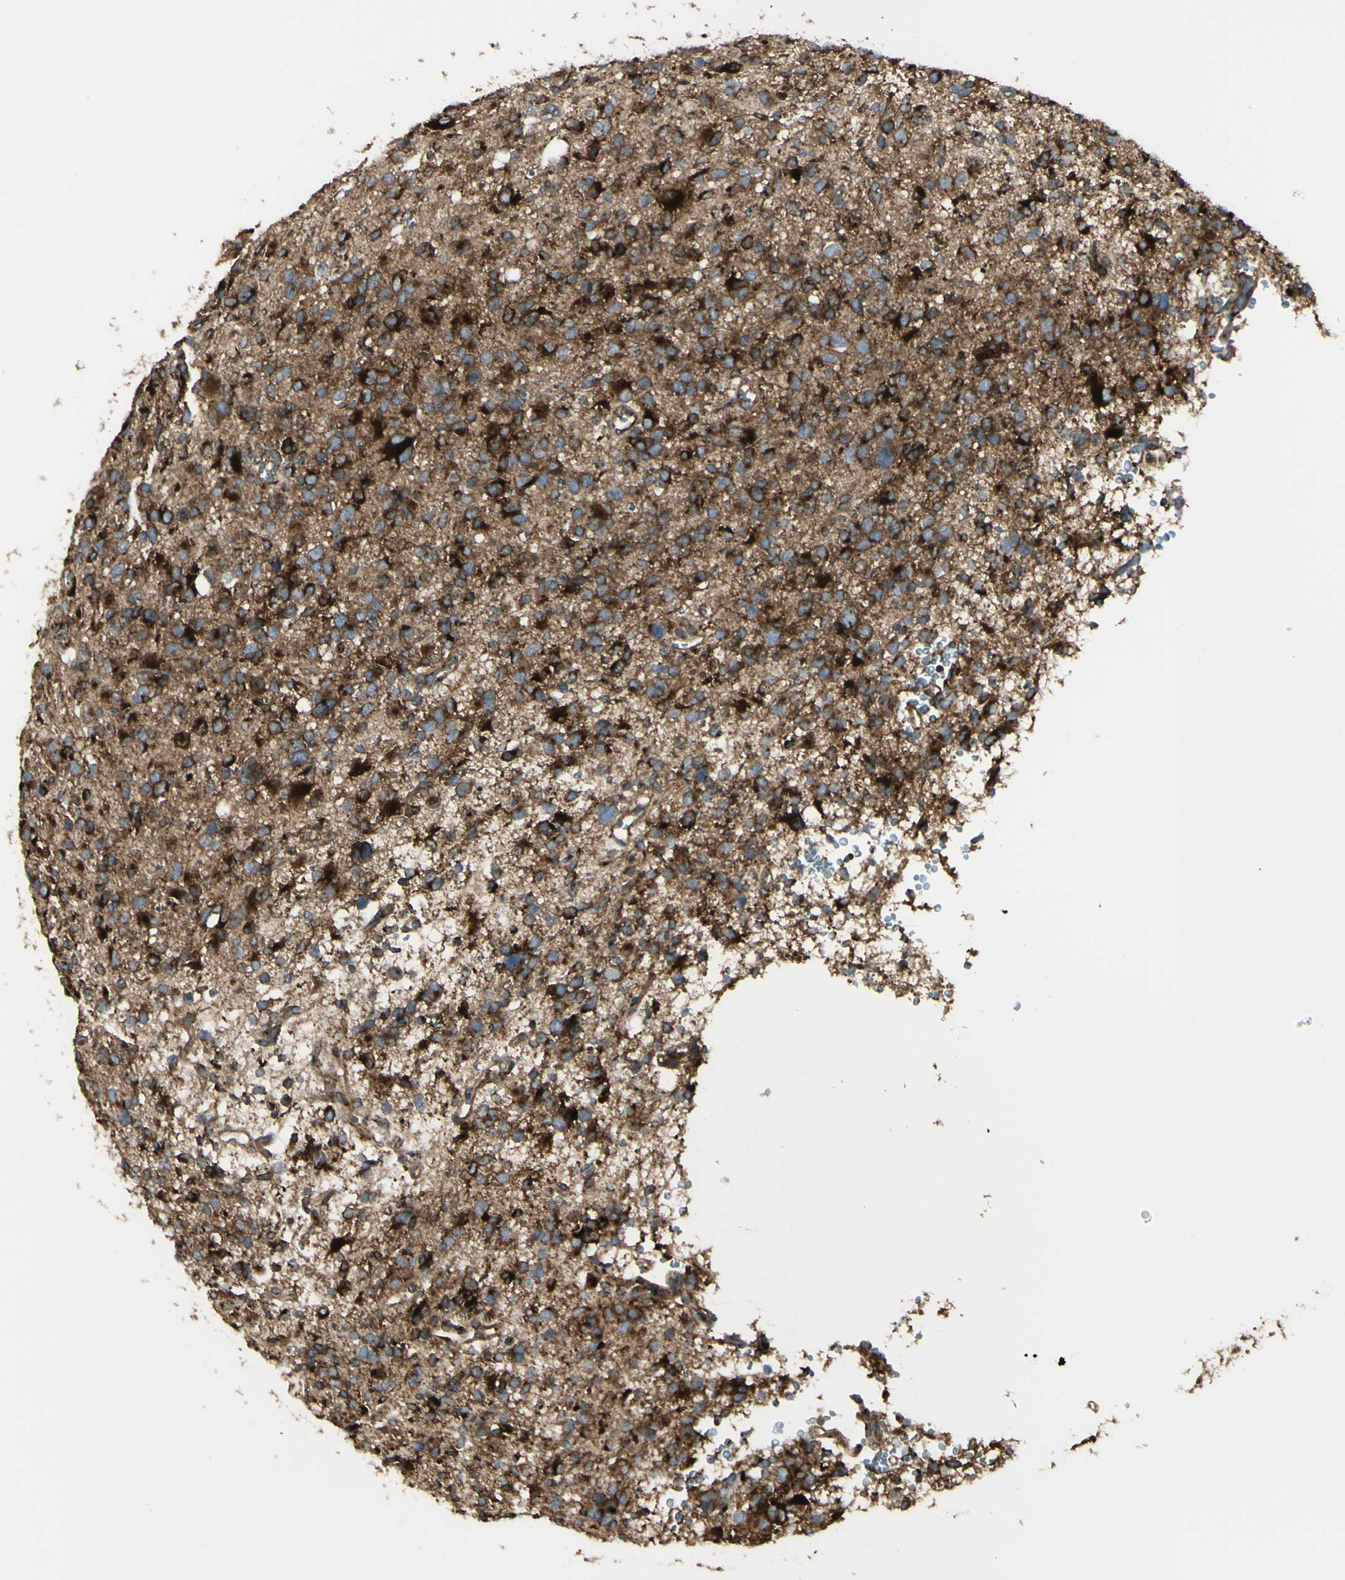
{"staining": {"intensity": "strong", "quantity": ">75%", "location": "cytoplasmic/membranous"}, "tissue": "glioma", "cell_type": "Tumor cells", "image_type": "cancer", "snomed": [{"axis": "morphology", "description": "Glioma, malignant, High grade"}, {"axis": "topography", "description": "Brain"}], "caption": "Protein expression analysis of malignant glioma (high-grade) reveals strong cytoplasmic/membranous staining in about >75% of tumor cells.", "gene": "NAPA", "patient": {"sex": "male", "age": 48}}